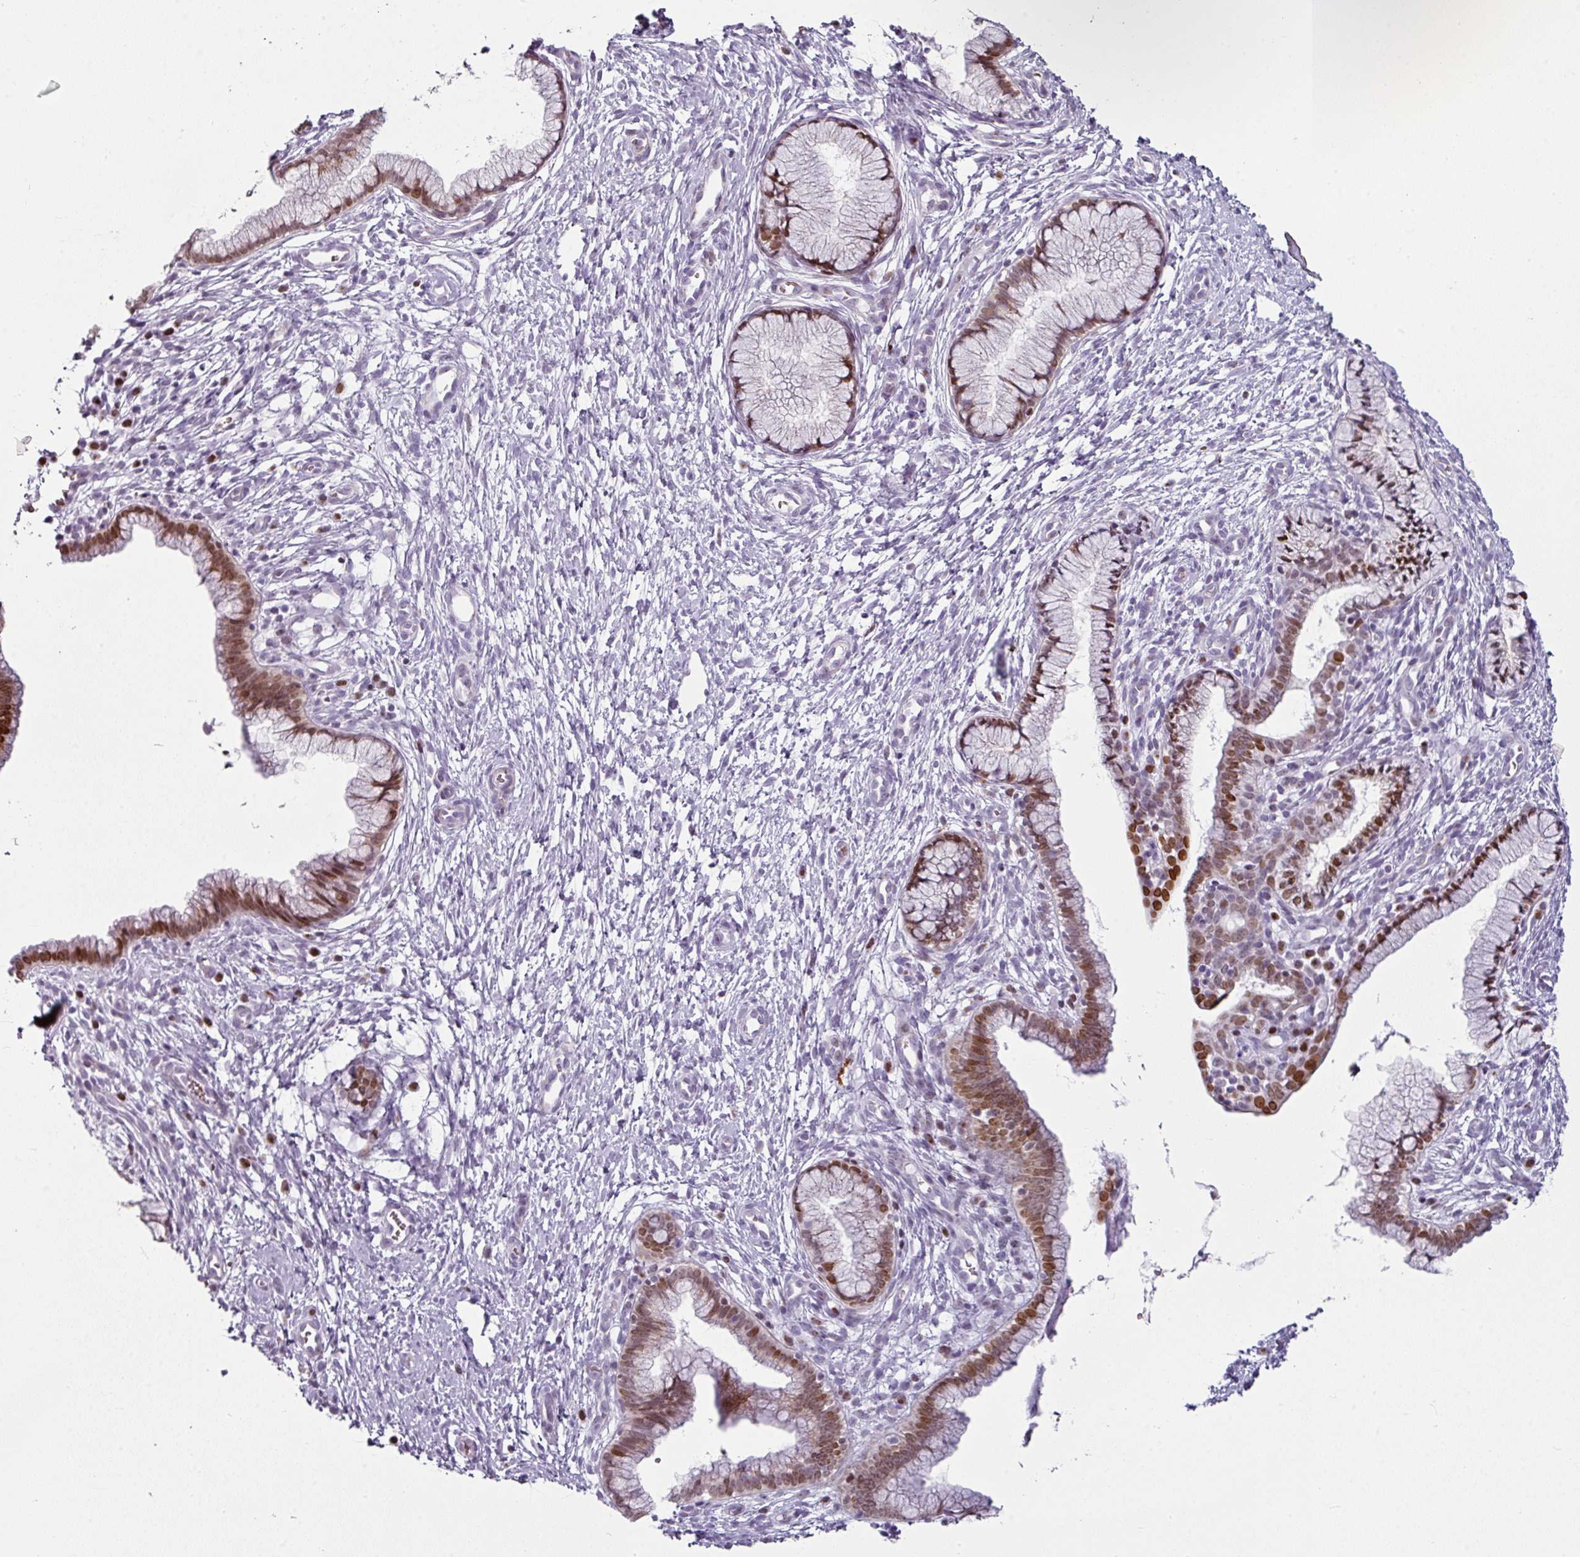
{"staining": {"intensity": "moderate", "quantity": ">75%", "location": "nuclear"}, "tissue": "cervix", "cell_type": "Glandular cells", "image_type": "normal", "snomed": [{"axis": "morphology", "description": "Normal tissue, NOS"}, {"axis": "topography", "description": "Cervix"}], "caption": "High-magnification brightfield microscopy of benign cervix stained with DAB (3,3'-diaminobenzidine) (brown) and counterstained with hematoxylin (blue). glandular cells exhibit moderate nuclear expression is appreciated in about>75% of cells.", "gene": "SYT8", "patient": {"sex": "female", "age": 36}}